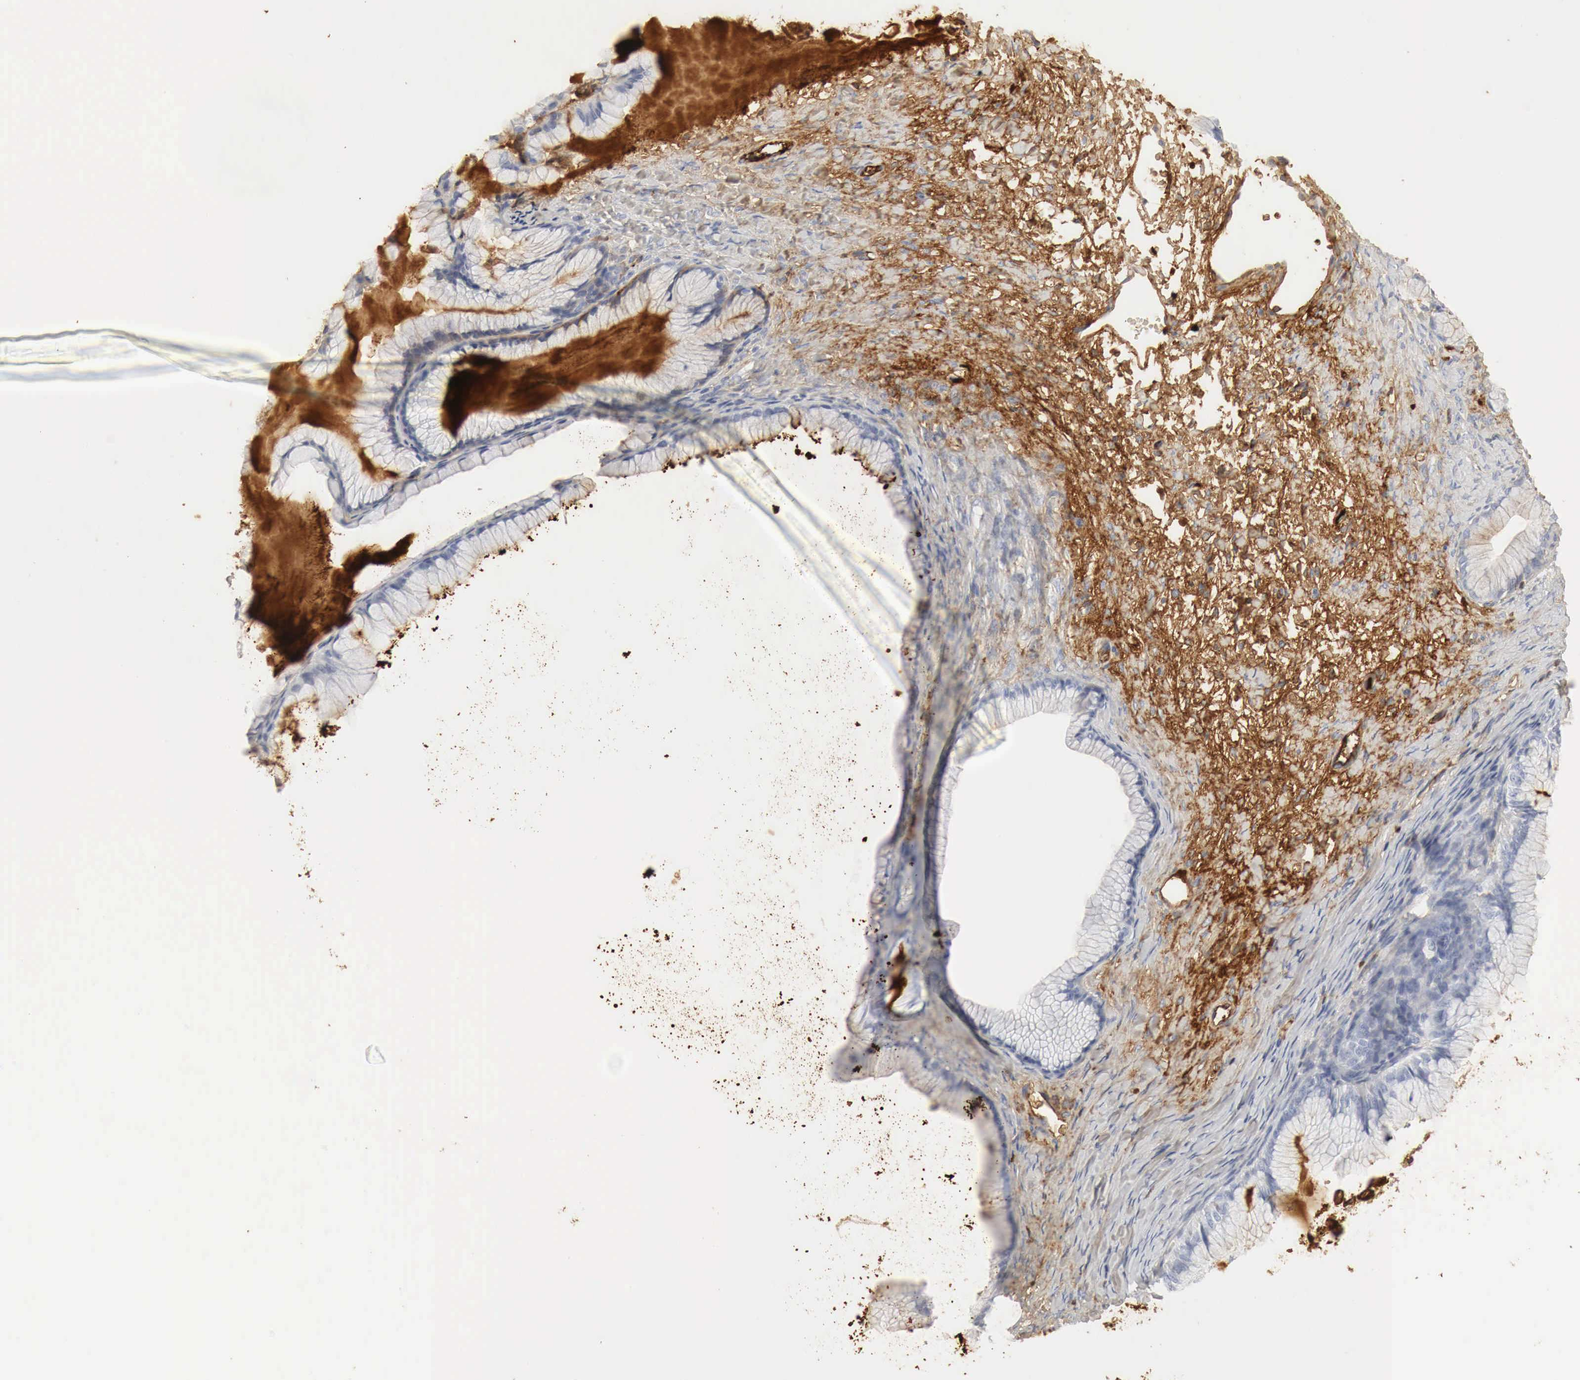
{"staining": {"intensity": "weak", "quantity": "<25%", "location": "cytoplasmic/membranous"}, "tissue": "ovarian cancer", "cell_type": "Tumor cells", "image_type": "cancer", "snomed": [{"axis": "morphology", "description": "Cystadenocarcinoma, mucinous, NOS"}, {"axis": "topography", "description": "Ovary"}], "caption": "Micrograph shows no protein positivity in tumor cells of mucinous cystadenocarcinoma (ovarian) tissue. The staining was performed using DAB to visualize the protein expression in brown, while the nuclei were stained in blue with hematoxylin (Magnification: 20x).", "gene": "IGLC3", "patient": {"sex": "female", "age": 41}}